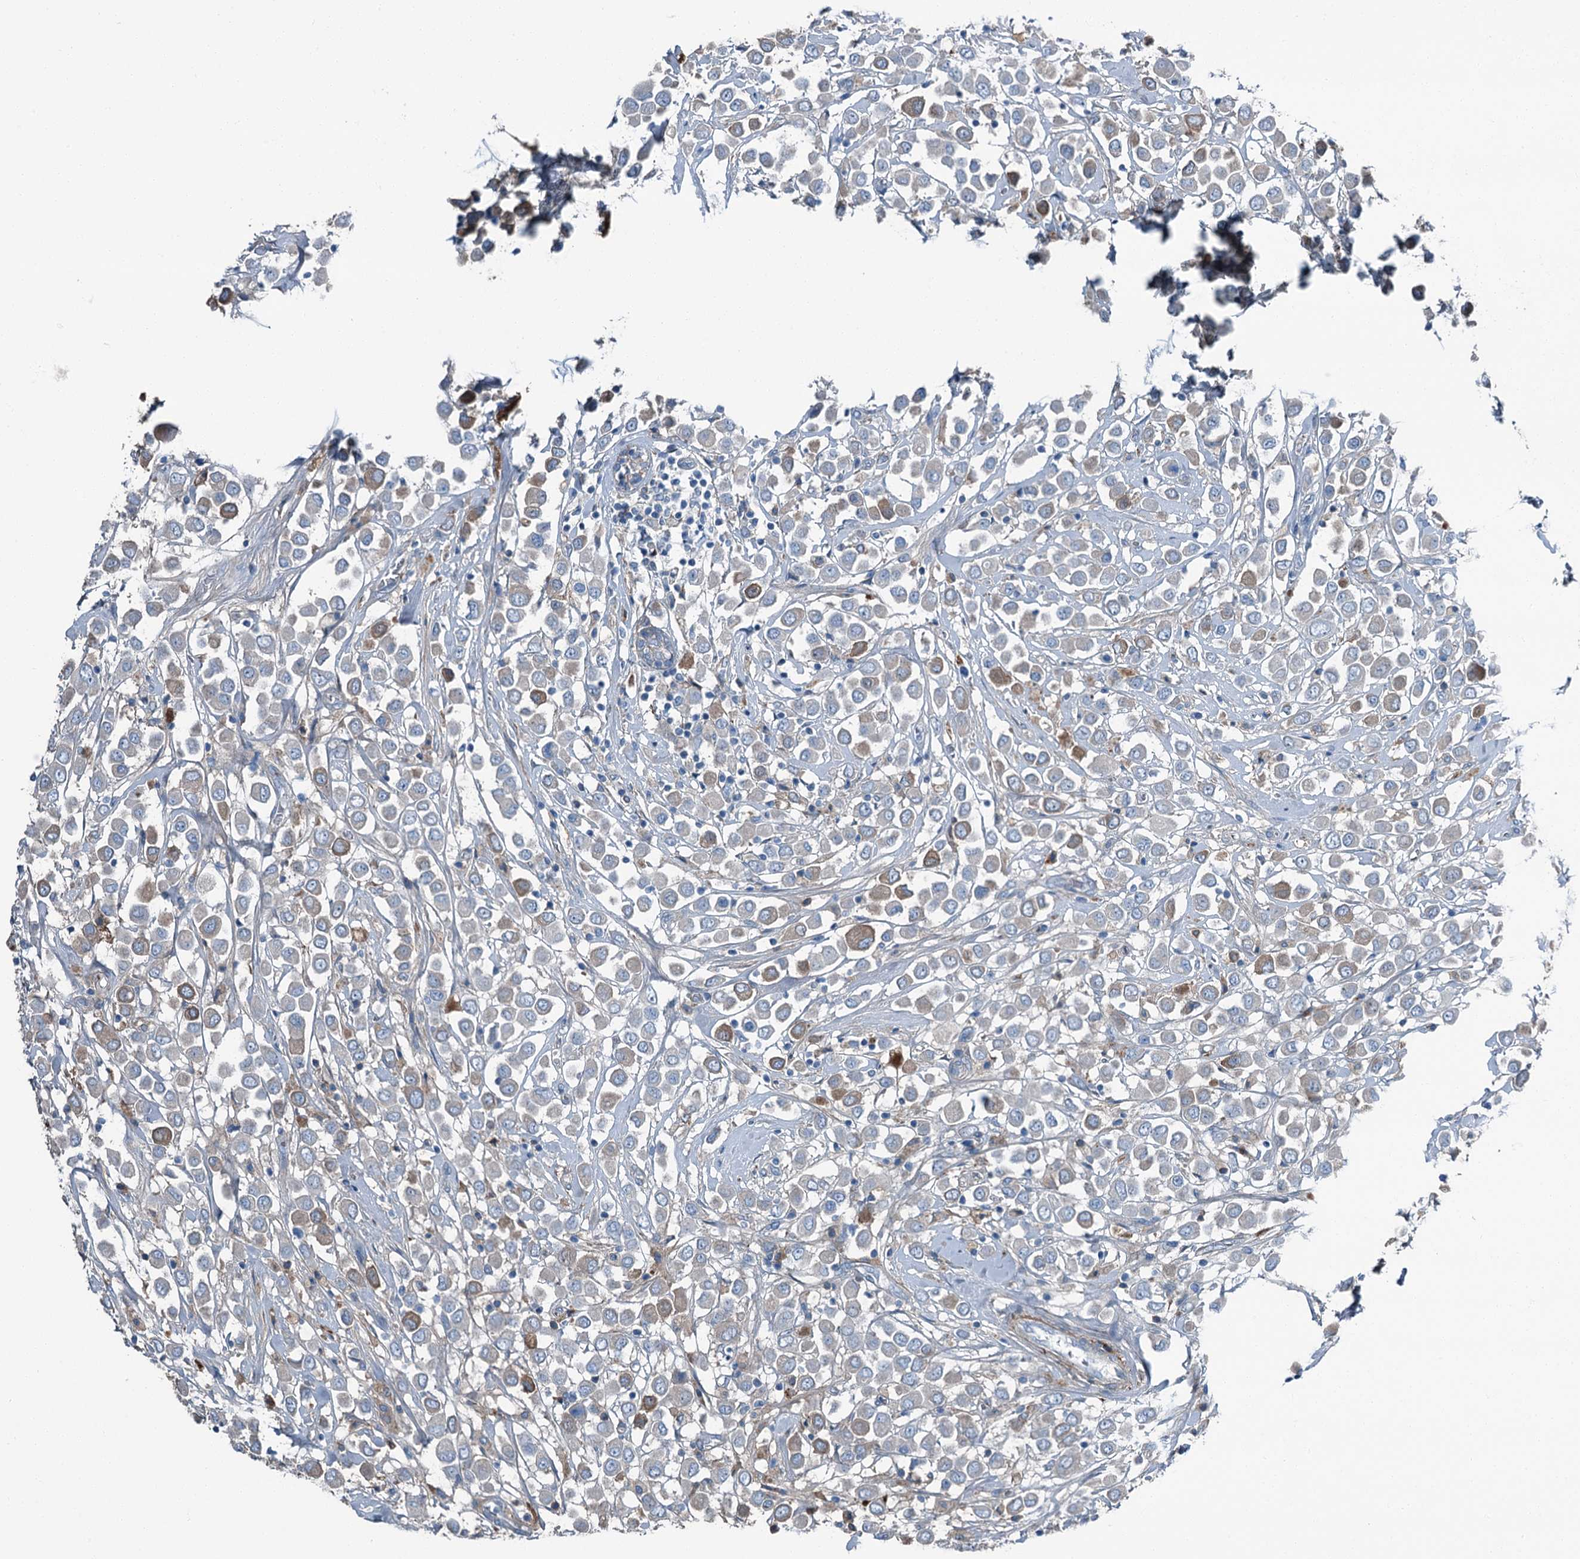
{"staining": {"intensity": "weak", "quantity": "<25%", "location": "cytoplasmic/membranous"}, "tissue": "breast cancer", "cell_type": "Tumor cells", "image_type": "cancer", "snomed": [{"axis": "morphology", "description": "Duct carcinoma"}, {"axis": "topography", "description": "Breast"}], "caption": "Infiltrating ductal carcinoma (breast) stained for a protein using IHC demonstrates no expression tumor cells.", "gene": "AXL", "patient": {"sex": "female", "age": 61}}